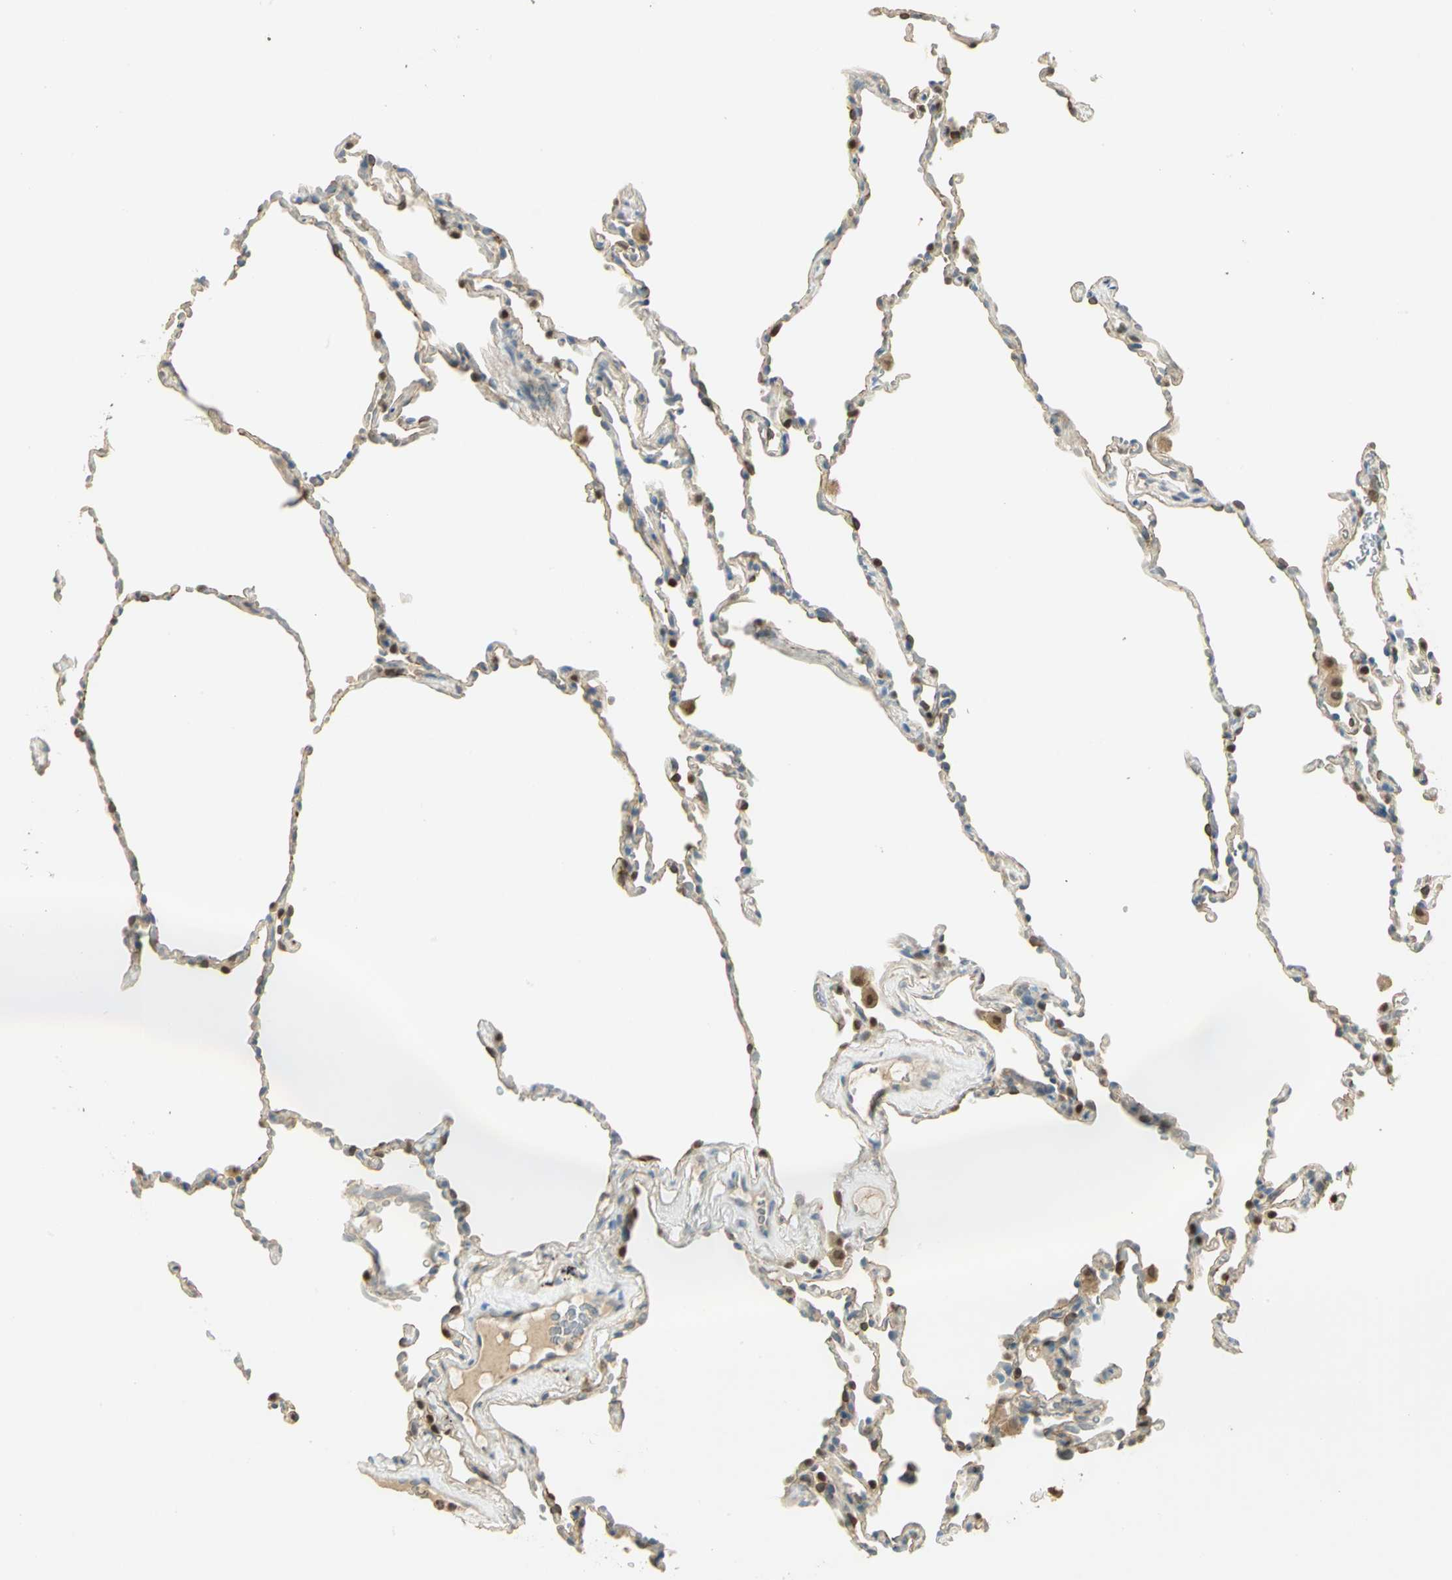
{"staining": {"intensity": "moderate", "quantity": "<25%", "location": "nuclear"}, "tissue": "lung", "cell_type": "Alveolar cells", "image_type": "normal", "snomed": [{"axis": "morphology", "description": "Normal tissue, NOS"}, {"axis": "morphology", "description": "Soft tissue tumor metastatic"}, {"axis": "topography", "description": "Lung"}], "caption": "Benign lung shows moderate nuclear expression in approximately <25% of alveolar cells (DAB (3,3'-diaminobenzidine) = brown stain, brightfield microscopy at high magnification)..", "gene": "BIRC2", "patient": {"sex": "male", "age": 59}}